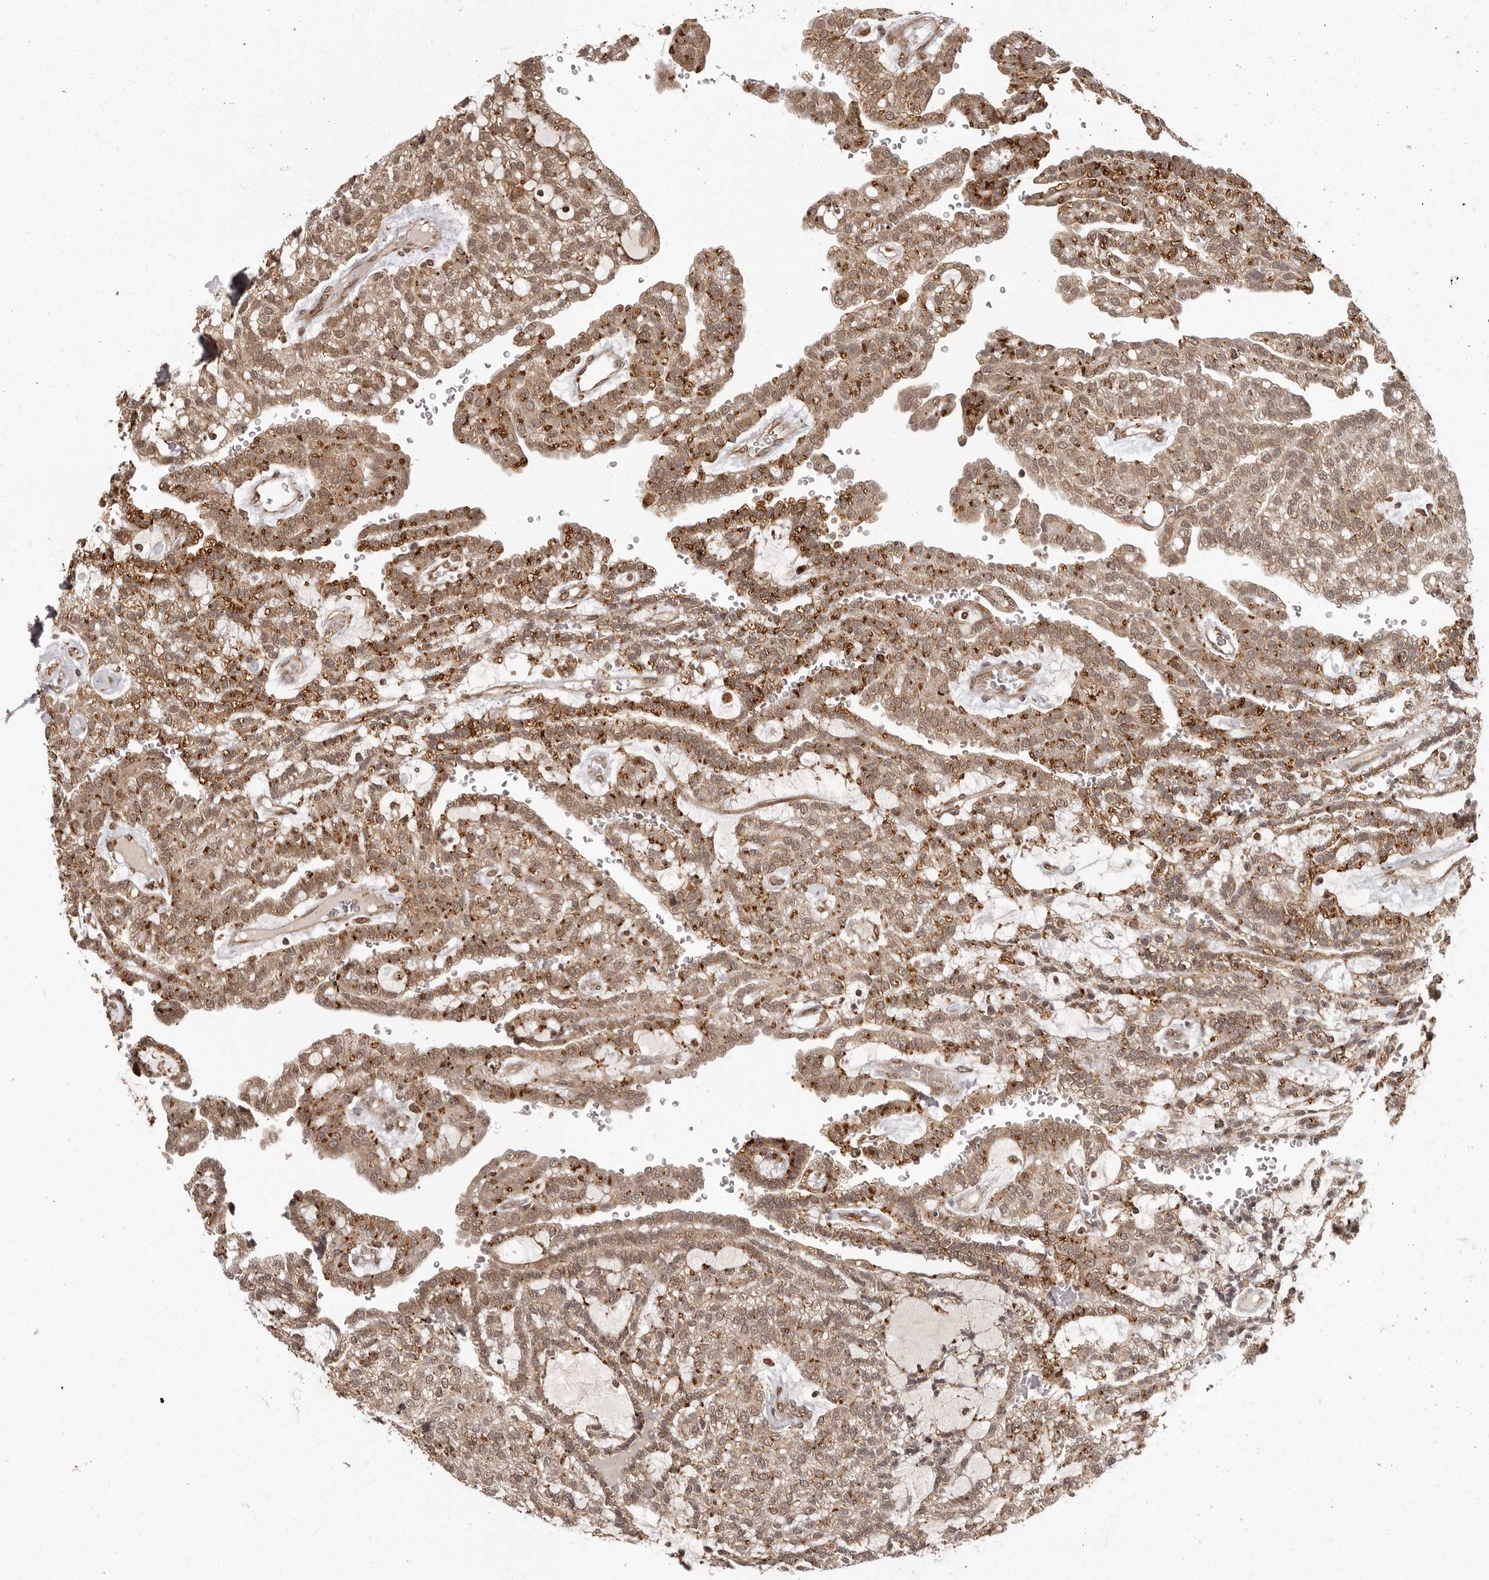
{"staining": {"intensity": "moderate", "quantity": ">75%", "location": "nuclear"}, "tissue": "renal cancer", "cell_type": "Tumor cells", "image_type": "cancer", "snomed": [{"axis": "morphology", "description": "Adenocarcinoma, NOS"}, {"axis": "topography", "description": "Kidney"}], "caption": "Protein expression analysis of human renal cancer (adenocarcinoma) reveals moderate nuclear staining in approximately >75% of tumor cells.", "gene": "IL32", "patient": {"sex": "male", "age": 63}}